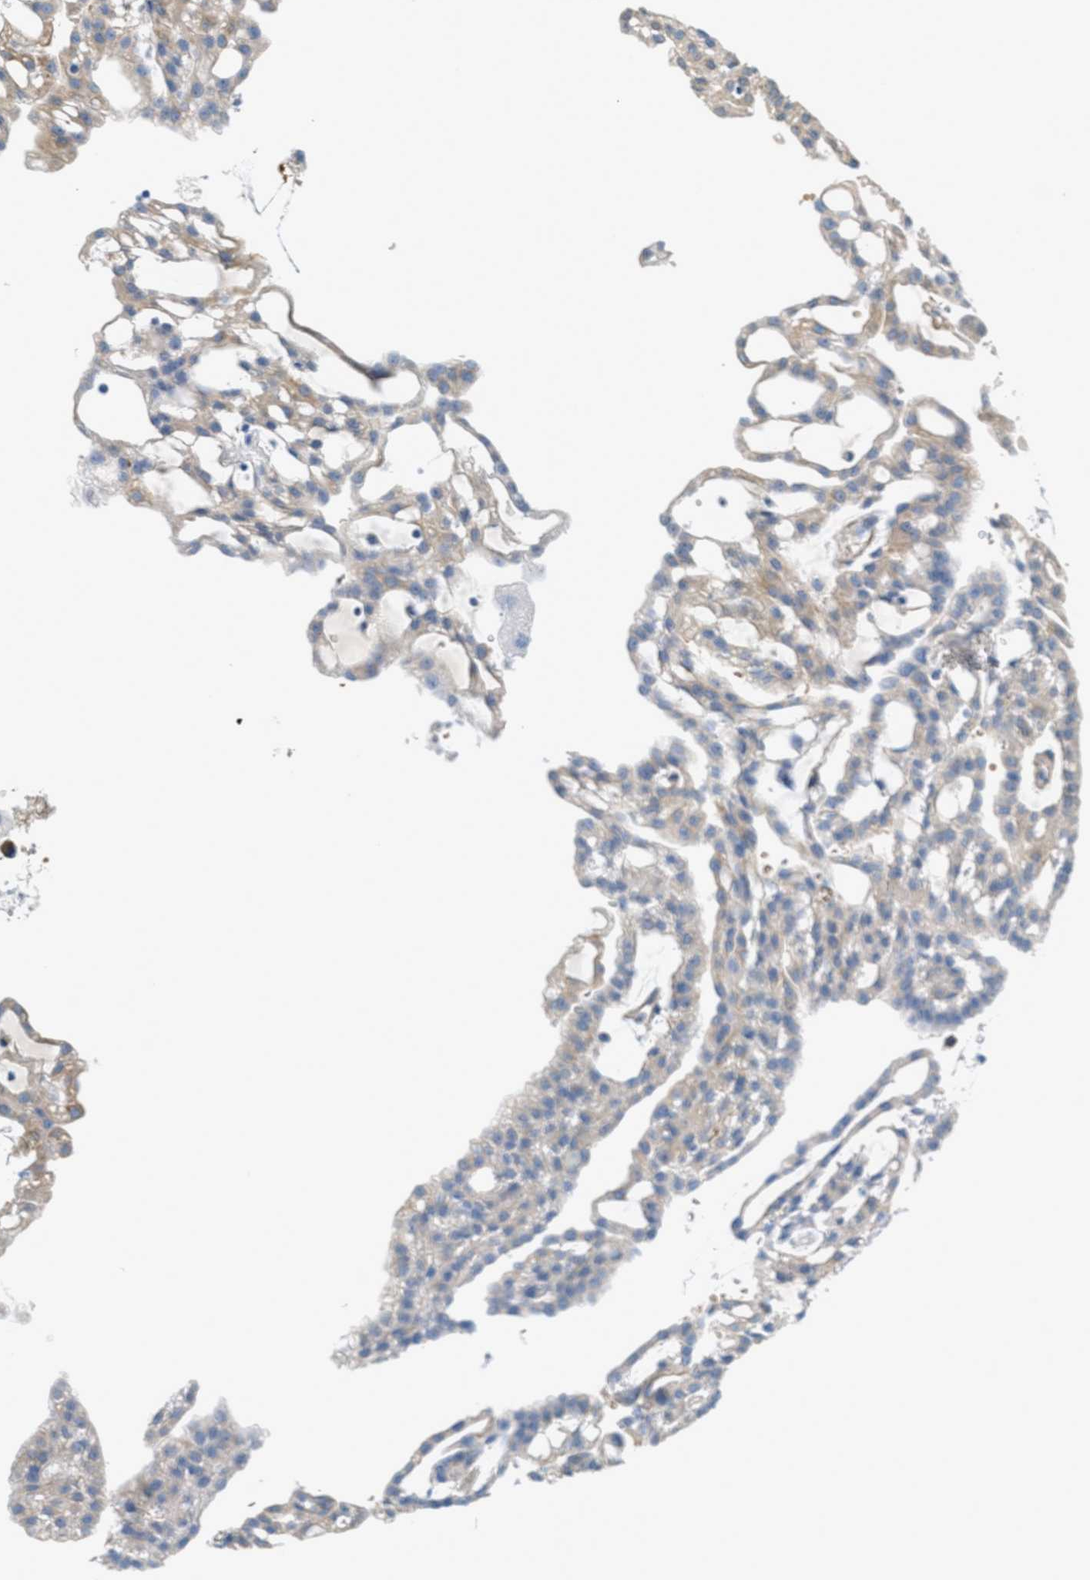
{"staining": {"intensity": "weak", "quantity": "25%-75%", "location": "cytoplasmic/membranous"}, "tissue": "renal cancer", "cell_type": "Tumor cells", "image_type": "cancer", "snomed": [{"axis": "morphology", "description": "Adenocarcinoma, NOS"}, {"axis": "topography", "description": "Kidney"}], "caption": "Immunohistochemical staining of renal adenocarcinoma shows weak cytoplasmic/membranous protein positivity in about 25%-75% of tumor cells. Immunohistochemistry stains the protein in brown and the nuclei are stained blue.", "gene": "MRS2", "patient": {"sex": "male", "age": 63}}